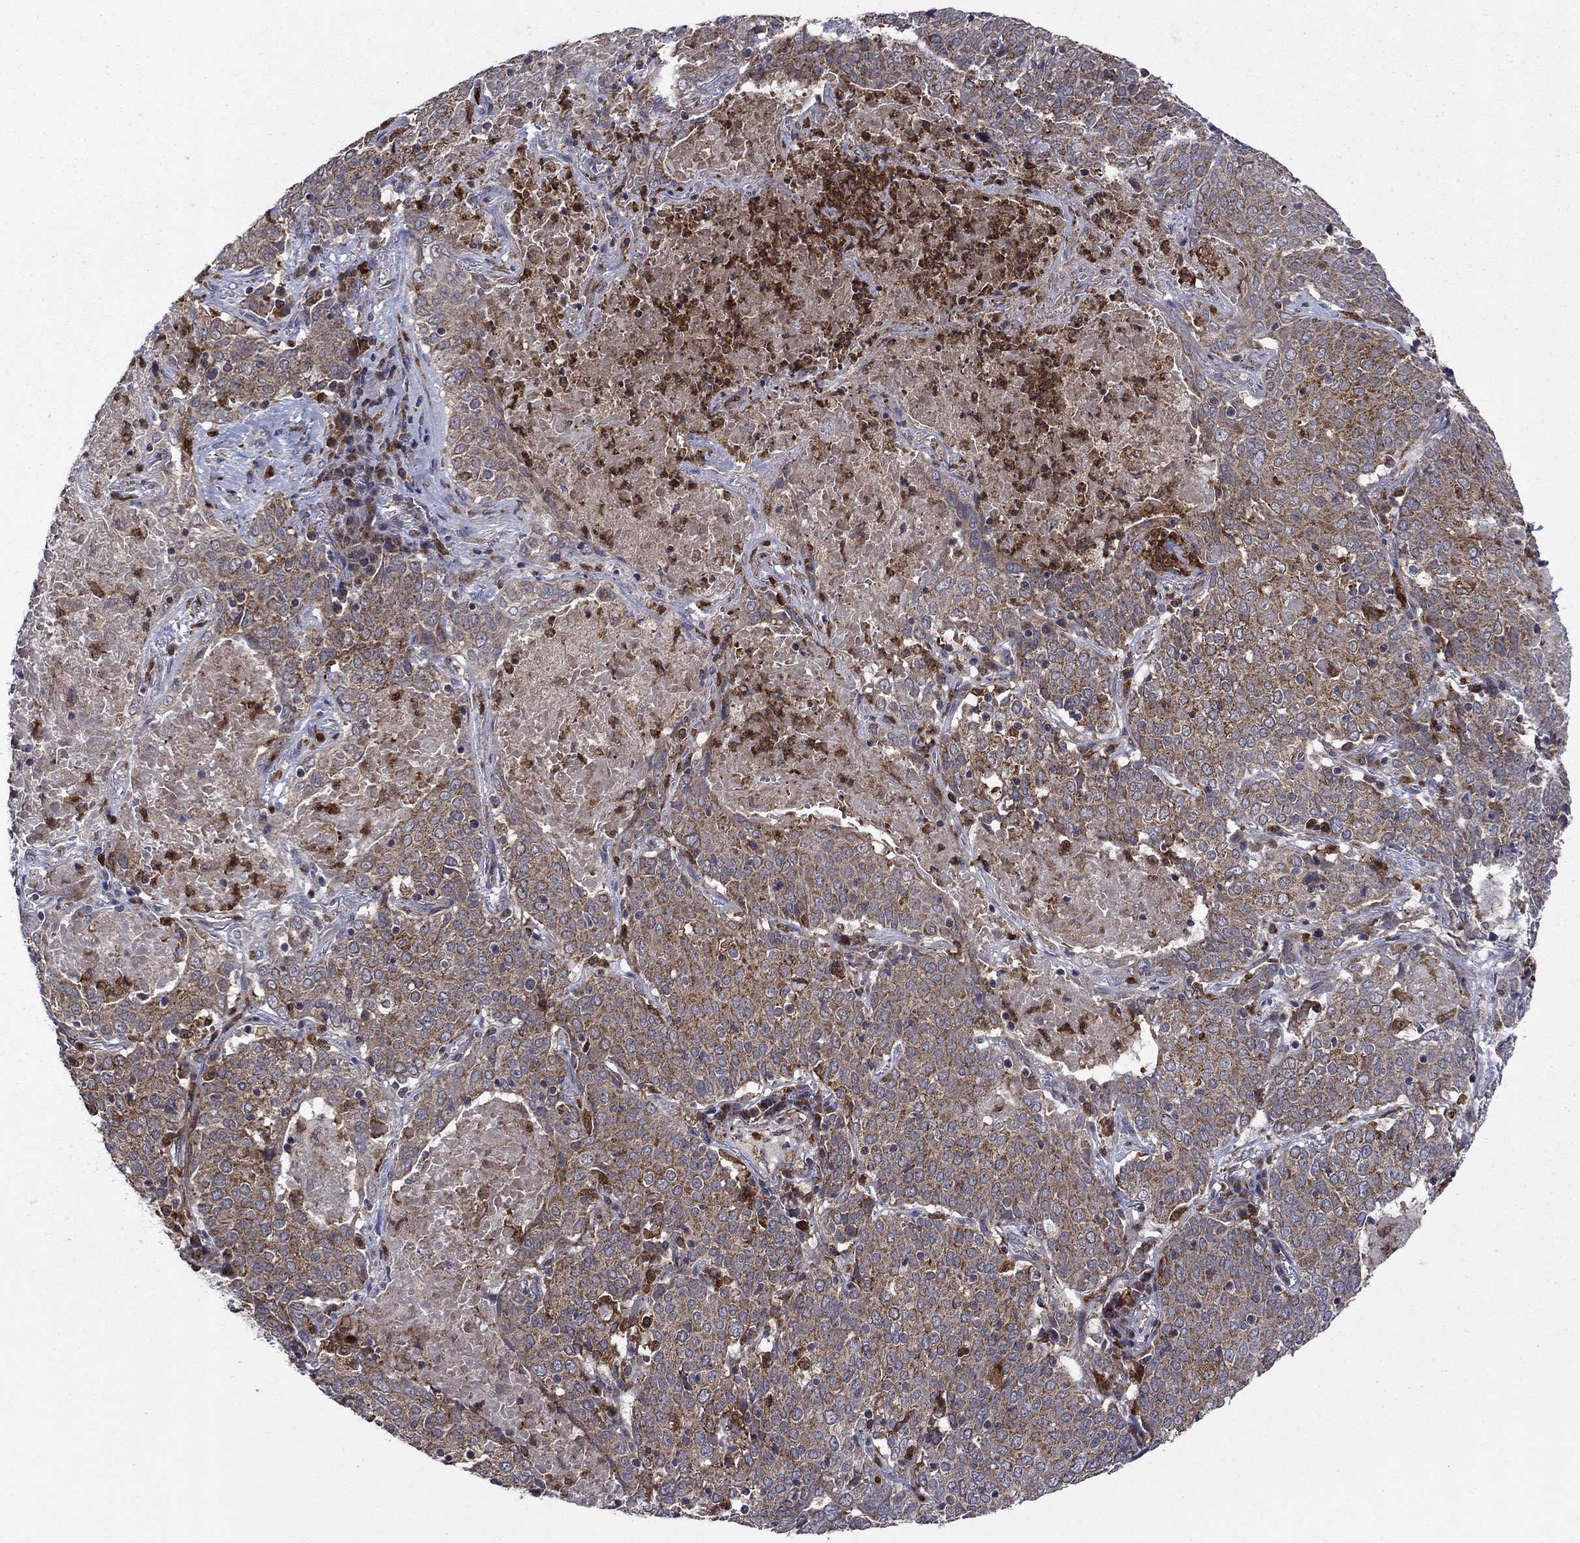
{"staining": {"intensity": "strong", "quantity": "<25%", "location": "cytoplasmic/membranous"}, "tissue": "lung cancer", "cell_type": "Tumor cells", "image_type": "cancer", "snomed": [{"axis": "morphology", "description": "Squamous cell carcinoma, NOS"}, {"axis": "topography", "description": "Lung"}], "caption": "Human lung cancer (squamous cell carcinoma) stained for a protein (brown) shows strong cytoplasmic/membranous positive staining in about <25% of tumor cells.", "gene": "RNF19B", "patient": {"sex": "male", "age": 82}}